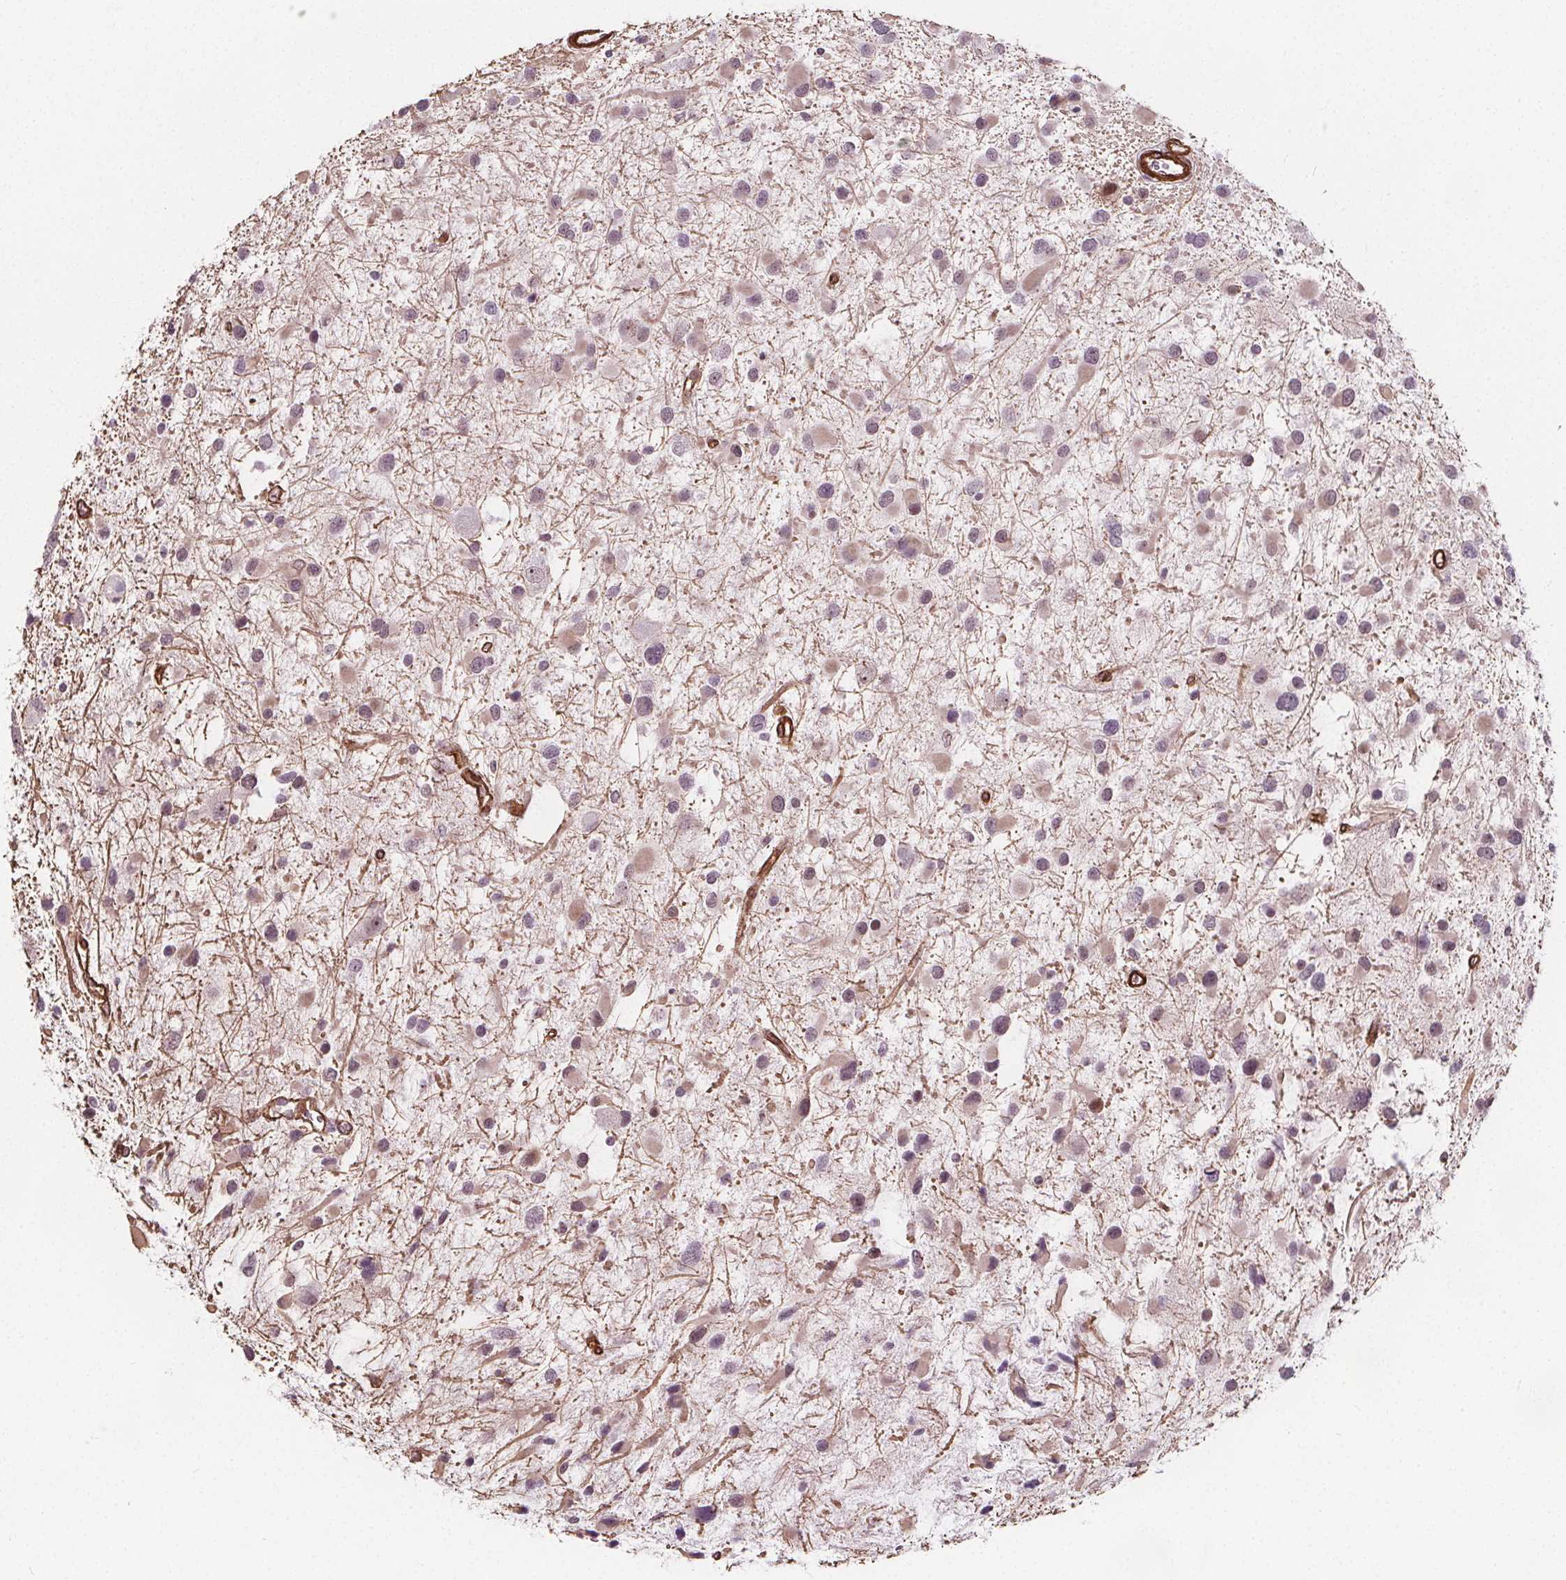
{"staining": {"intensity": "negative", "quantity": "none", "location": "none"}, "tissue": "glioma", "cell_type": "Tumor cells", "image_type": "cancer", "snomed": [{"axis": "morphology", "description": "Glioma, malignant, Low grade"}, {"axis": "topography", "description": "Brain"}], "caption": "Glioma was stained to show a protein in brown. There is no significant positivity in tumor cells.", "gene": "HAS1", "patient": {"sex": "female", "age": 32}}